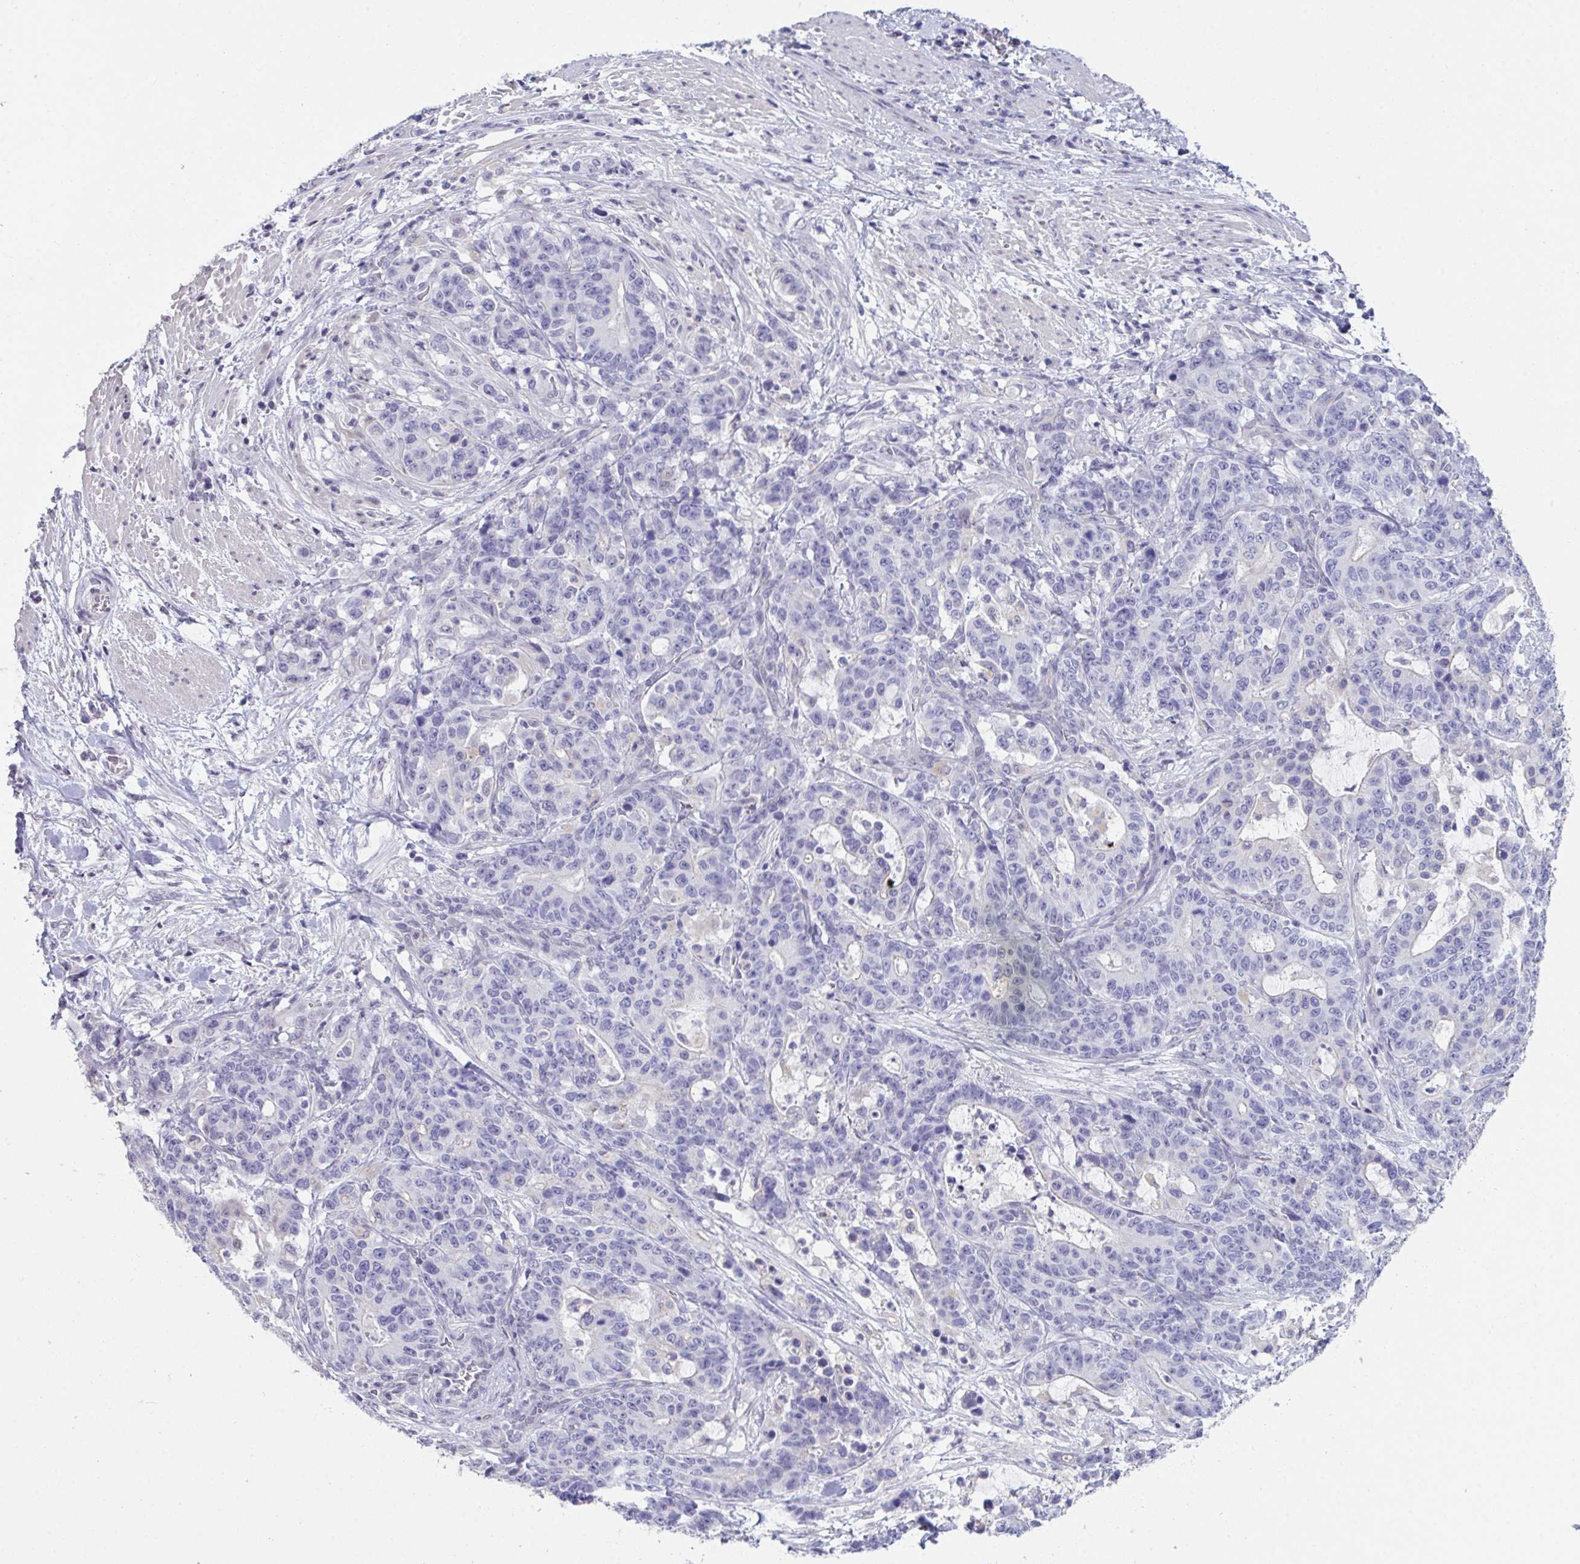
{"staining": {"intensity": "negative", "quantity": "none", "location": "none"}, "tissue": "stomach cancer", "cell_type": "Tumor cells", "image_type": "cancer", "snomed": [{"axis": "morphology", "description": "Normal tissue, NOS"}, {"axis": "morphology", "description": "Adenocarcinoma, NOS"}, {"axis": "topography", "description": "Stomach"}], "caption": "This is an IHC micrograph of adenocarcinoma (stomach). There is no expression in tumor cells.", "gene": "ATP6V0D2", "patient": {"sex": "female", "age": 64}}